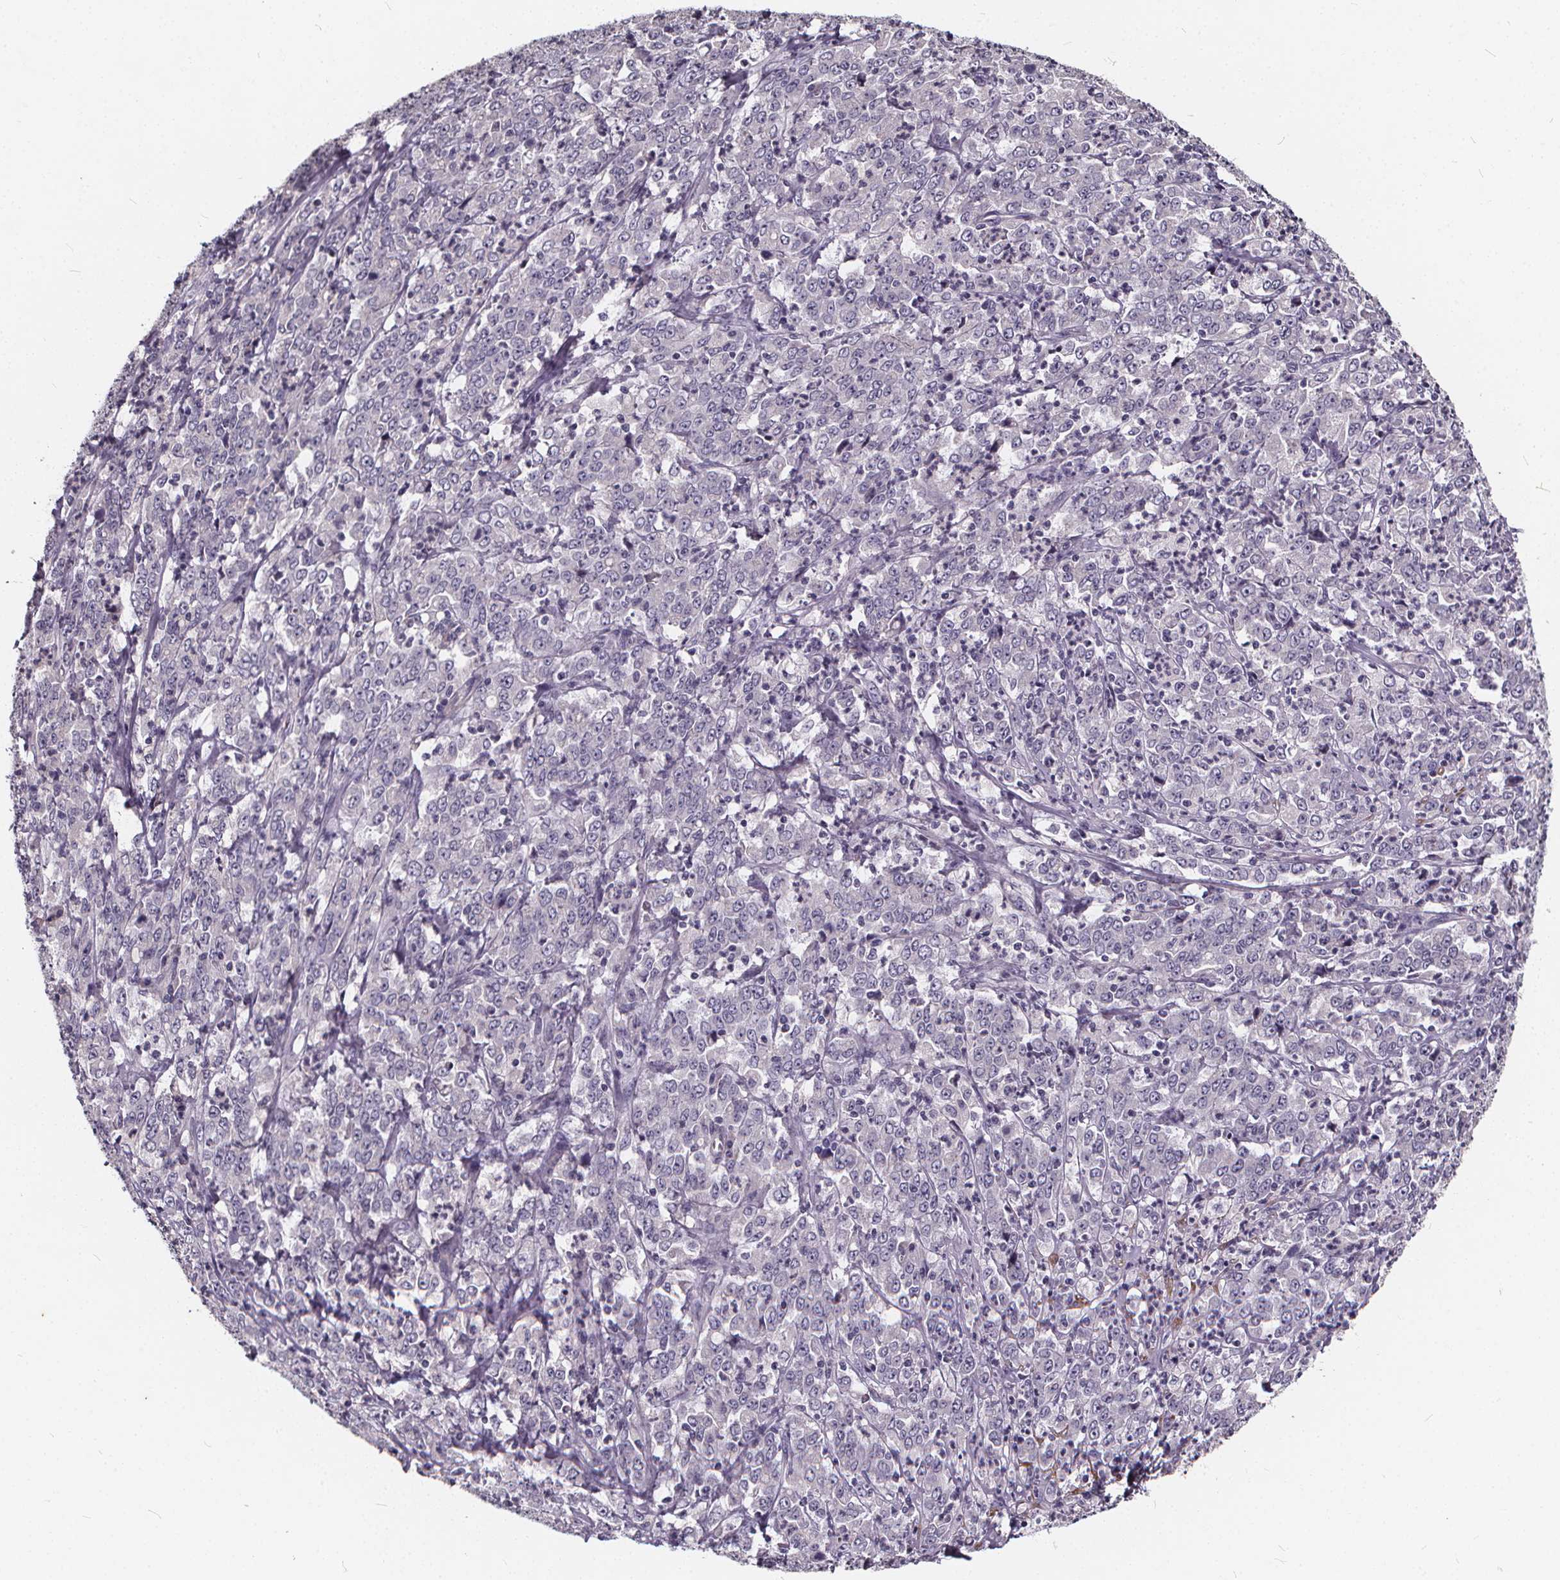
{"staining": {"intensity": "negative", "quantity": "none", "location": "none"}, "tissue": "stomach cancer", "cell_type": "Tumor cells", "image_type": "cancer", "snomed": [{"axis": "morphology", "description": "Adenocarcinoma, NOS"}, {"axis": "topography", "description": "Stomach, lower"}], "caption": "Immunohistochemistry (IHC) photomicrograph of neoplastic tissue: stomach adenocarcinoma stained with DAB (3,3'-diaminobenzidine) displays no significant protein expression in tumor cells. (DAB (3,3'-diaminobenzidine) immunohistochemistry (IHC) with hematoxylin counter stain).", "gene": "TSPAN14", "patient": {"sex": "female", "age": 71}}